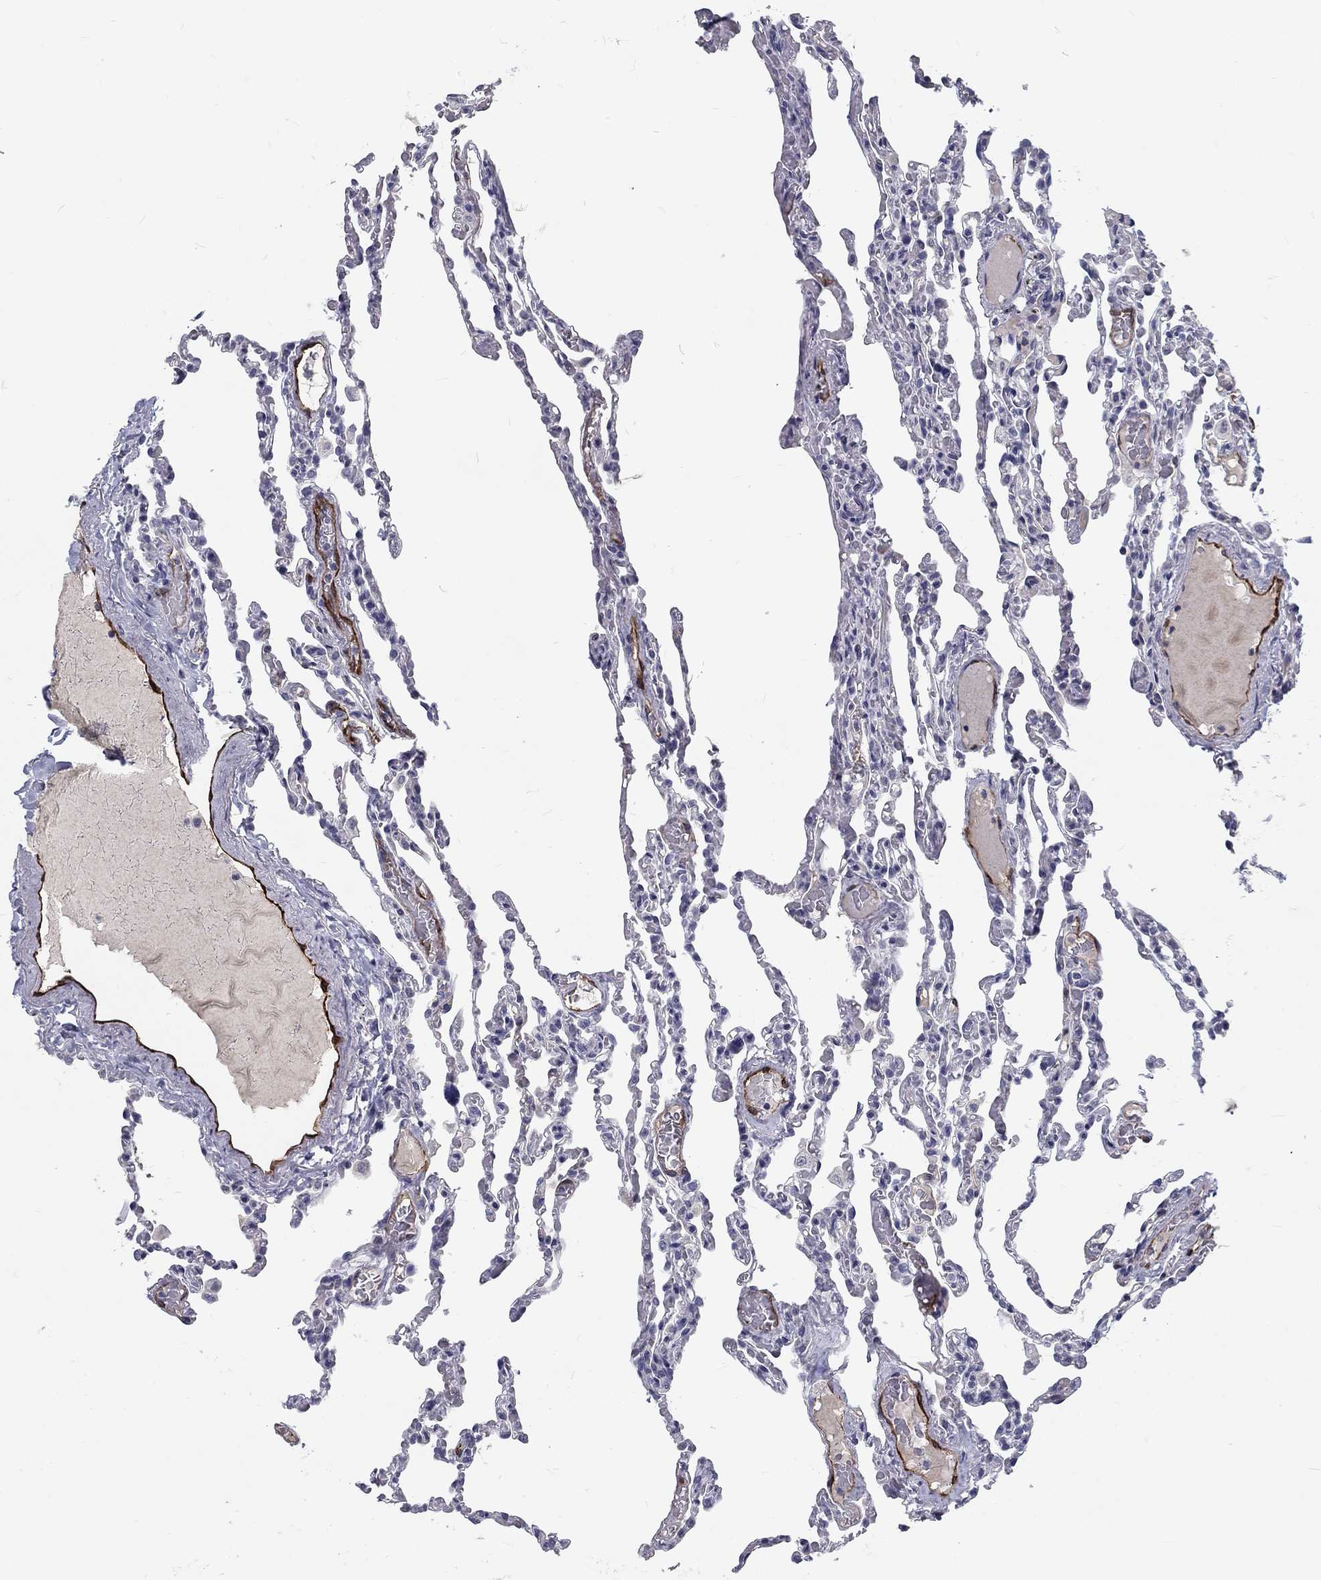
{"staining": {"intensity": "negative", "quantity": "none", "location": "none"}, "tissue": "lung", "cell_type": "Alveolar cells", "image_type": "normal", "snomed": [{"axis": "morphology", "description": "Normal tissue, NOS"}, {"axis": "topography", "description": "Lung"}], "caption": "High magnification brightfield microscopy of benign lung stained with DAB (3,3'-diaminobenzidine) (brown) and counterstained with hematoxylin (blue): alveolar cells show no significant staining. Brightfield microscopy of IHC stained with DAB (brown) and hematoxylin (blue), captured at high magnification.", "gene": "NOS1", "patient": {"sex": "female", "age": 43}}